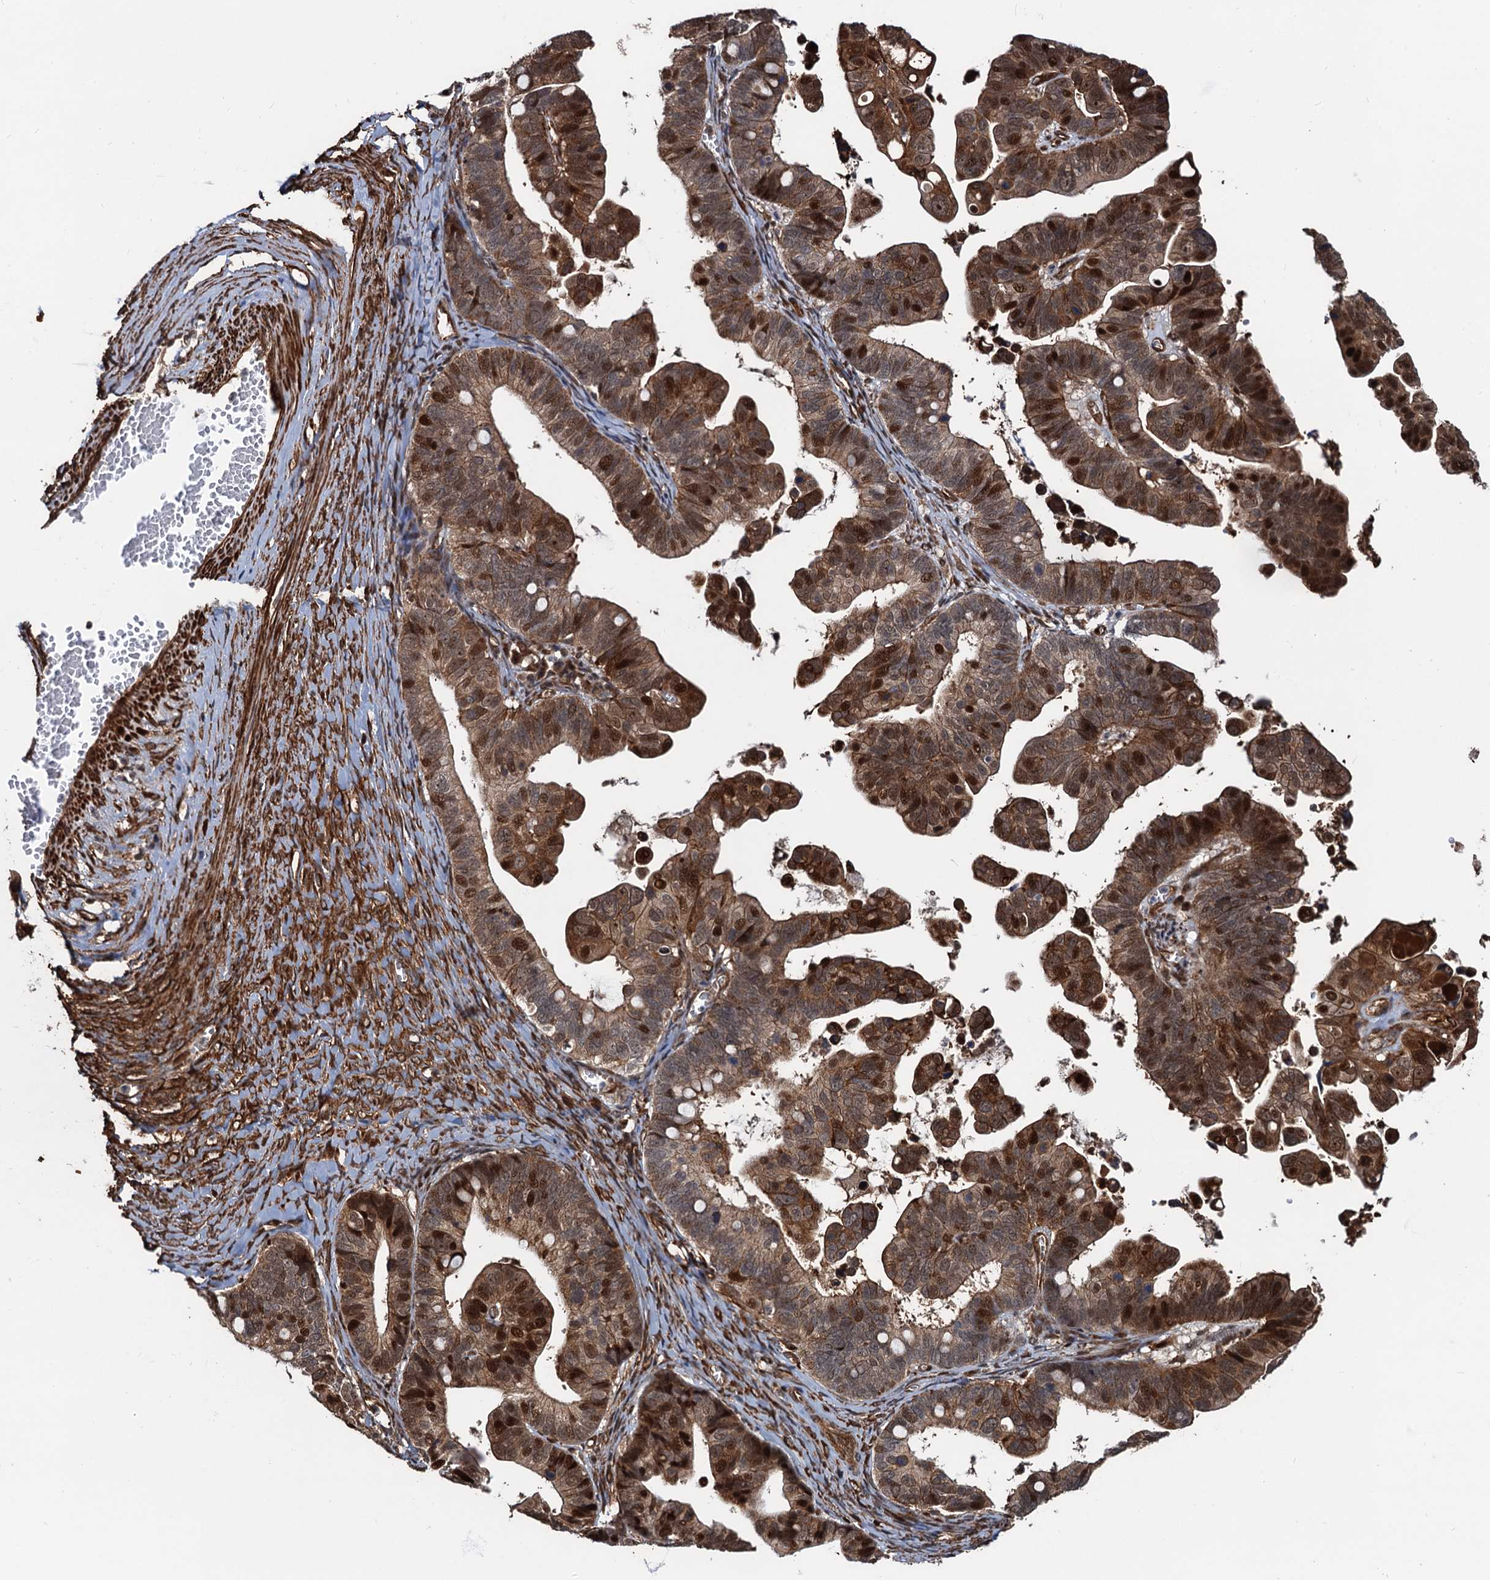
{"staining": {"intensity": "strong", "quantity": "25%-75%", "location": "cytoplasmic/membranous,nuclear"}, "tissue": "ovarian cancer", "cell_type": "Tumor cells", "image_type": "cancer", "snomed": [{"axis": "morphology", "description": "Cystadenocarcinoma, serous, NOS"}, {"axis": "topography", "description": "Ovary"}], "caption": "There is high levels of strong cytoplasmic/membranous and nuclear expression in tumor cells of serous cystadenocarcinoma (ovarian), as demonstrated by immunohistochemical staining (brown color).", "gene": "SNRNP25", "patient": {"sex": "female", "age": 56}}